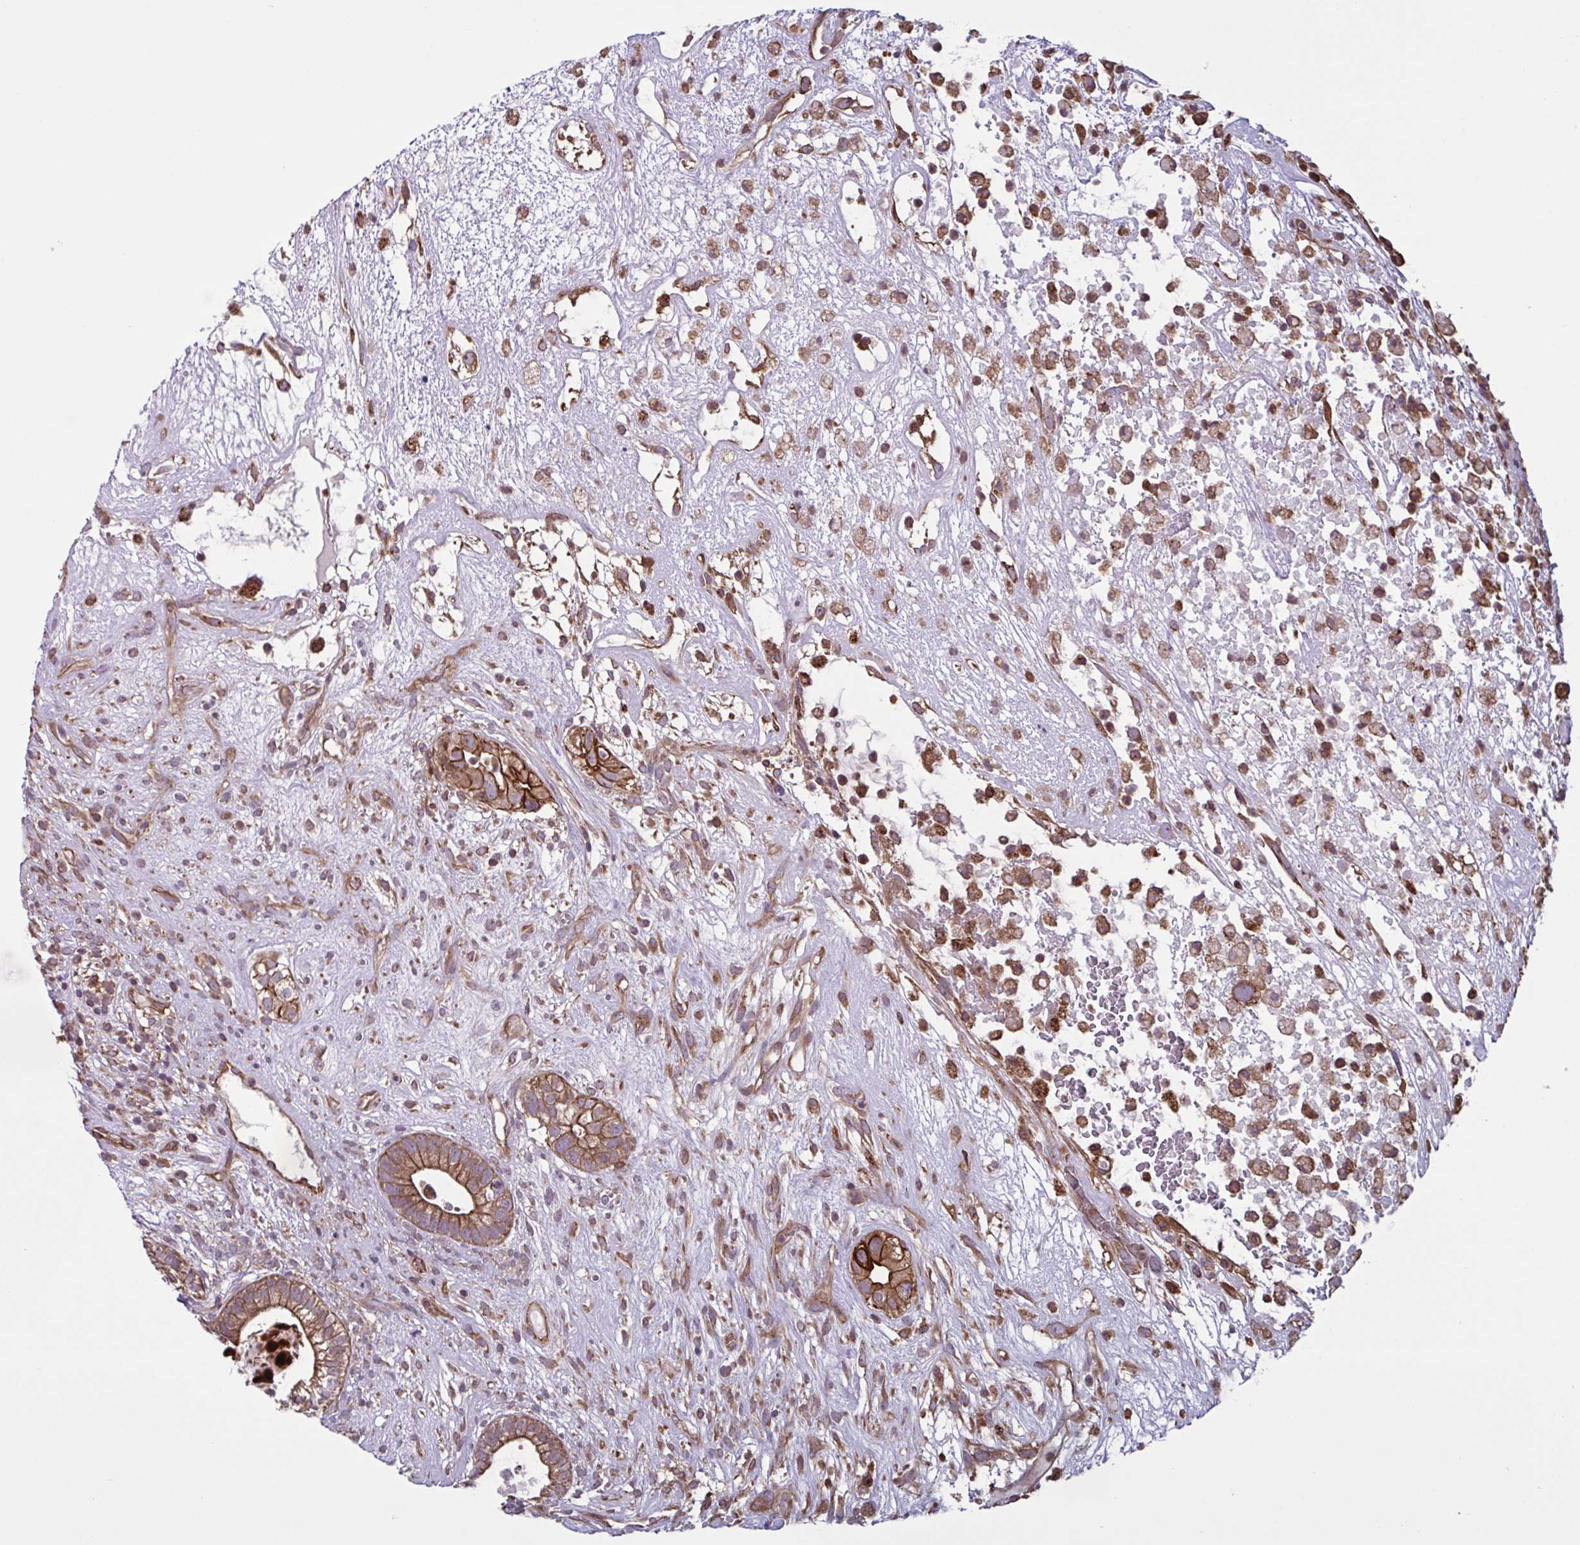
{"staining": {"intensity": "strong", "quantity": ">75%", "location": "cytoplasmic/membranous"}, "tissue": "testis cancer", "cell_type": "Tumor cells", "image_type": "cancer", "snomed": [{"axis": "morphology", "description": "Seminoma, NOS"}, {"axis": "morphology", "description": "Carcinoma, Embryonal, NOS"}, {"axis": "topography", "description": "Testis"}], "caption": "A histopathology image of human testis cancer (seminoma) stained for a protein displays strong cytoplasmic/membranous brown staining in tumor cells.", "gene": "GLTP", "patient": {"sex": "male", "age": 41}}